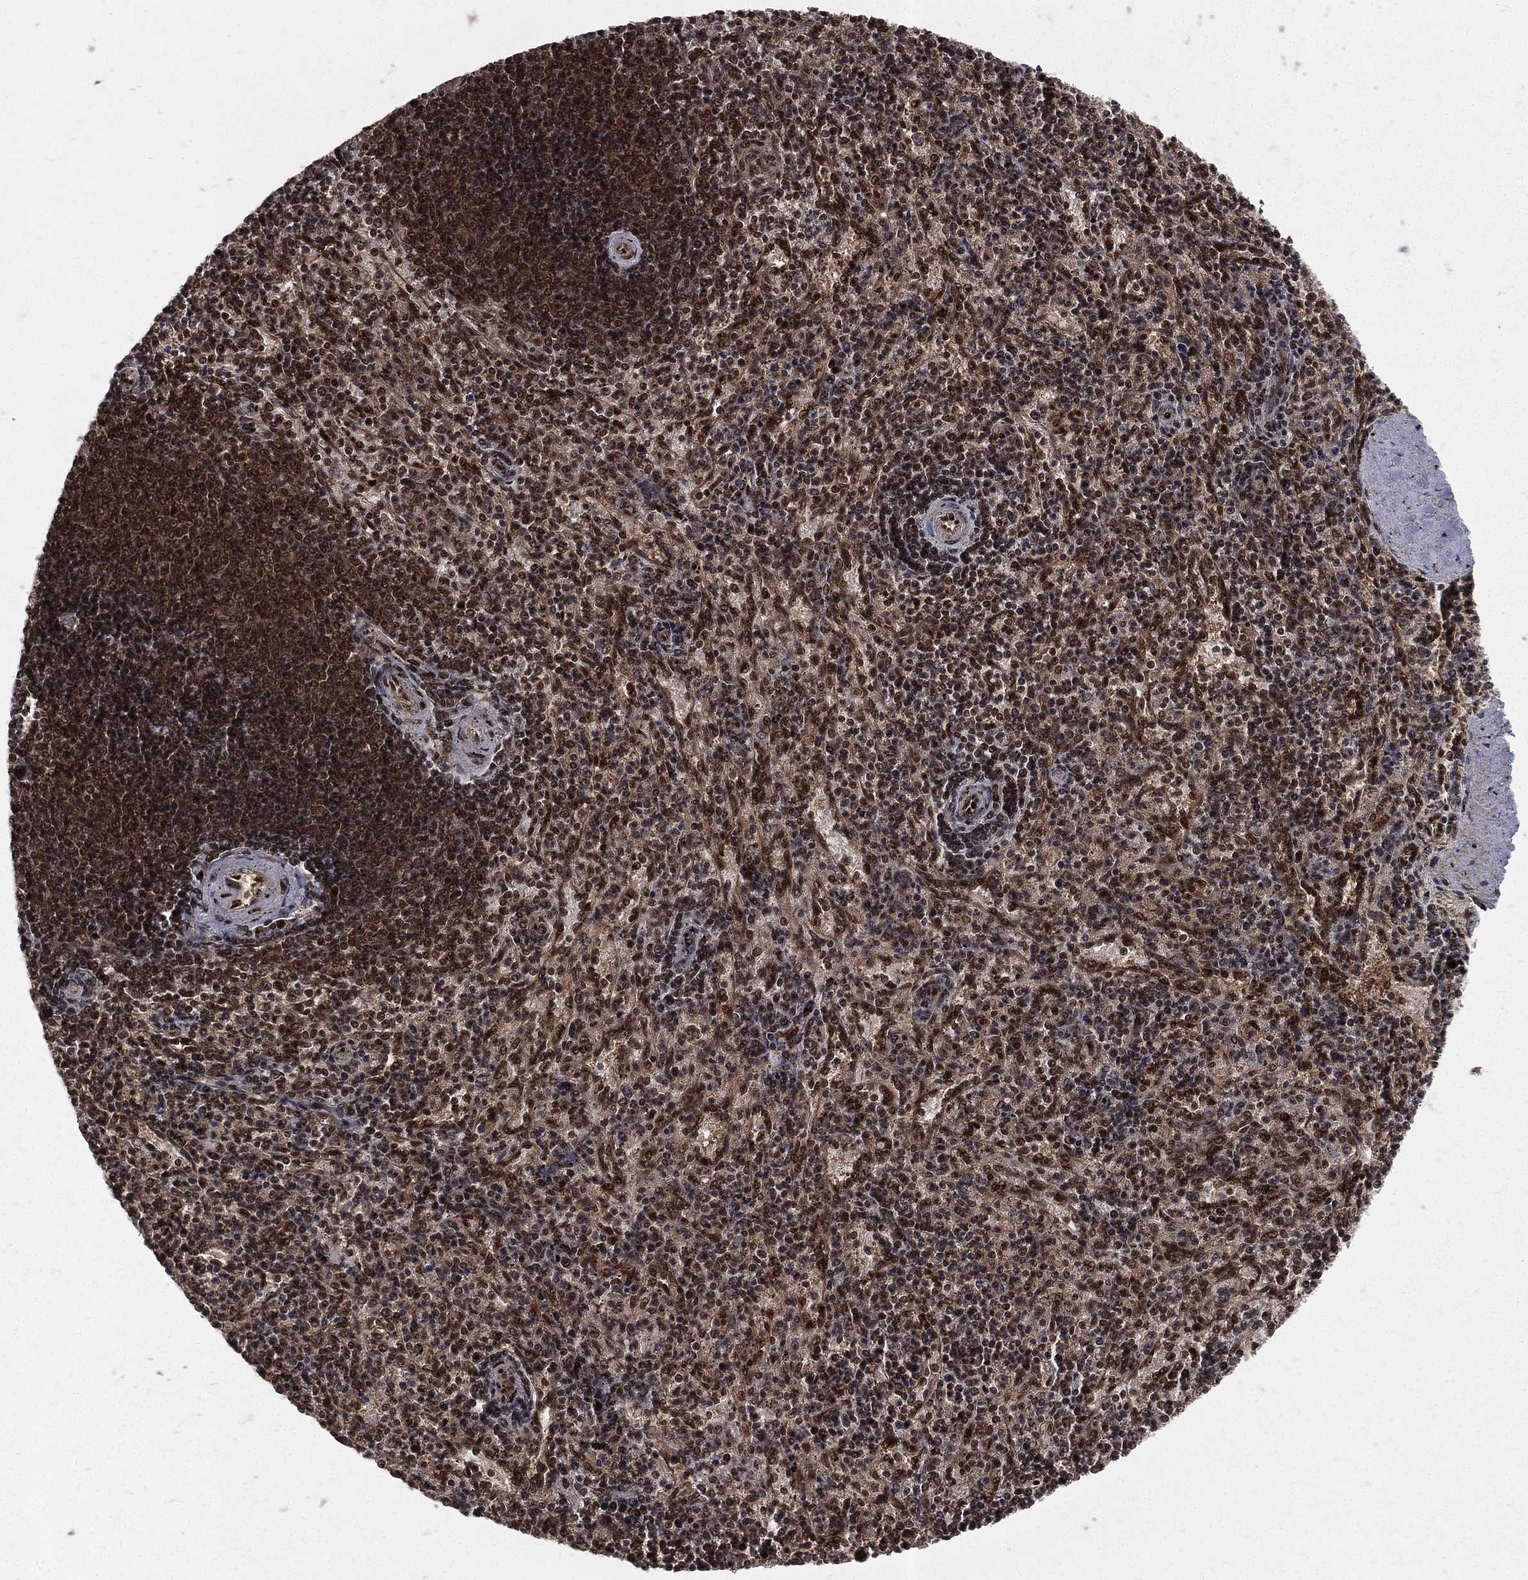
{"staining": {"intensity": "moderate", "quantity": ">75%", "location": "nuclear"}, "tissue": "spleen", "cell_type": "Cells in red pulp", "image_type": "normal", "snomed": [{"axis": "morphology", "description": "Normal tissue, NOS"}, {"axis": "topography", "description": "Spleen"}], "caption": "The micrograph shows staining of normal spleen, revealing moderate nuclear protein positivity (brown color) within cells in red pulp. (DAB (3,3'-diaminobenzidine) IHC, brown staining for protein, blue staining for nuclei).", "gene": "COPS4", "patient": {"sex": "female", "age": 37}}